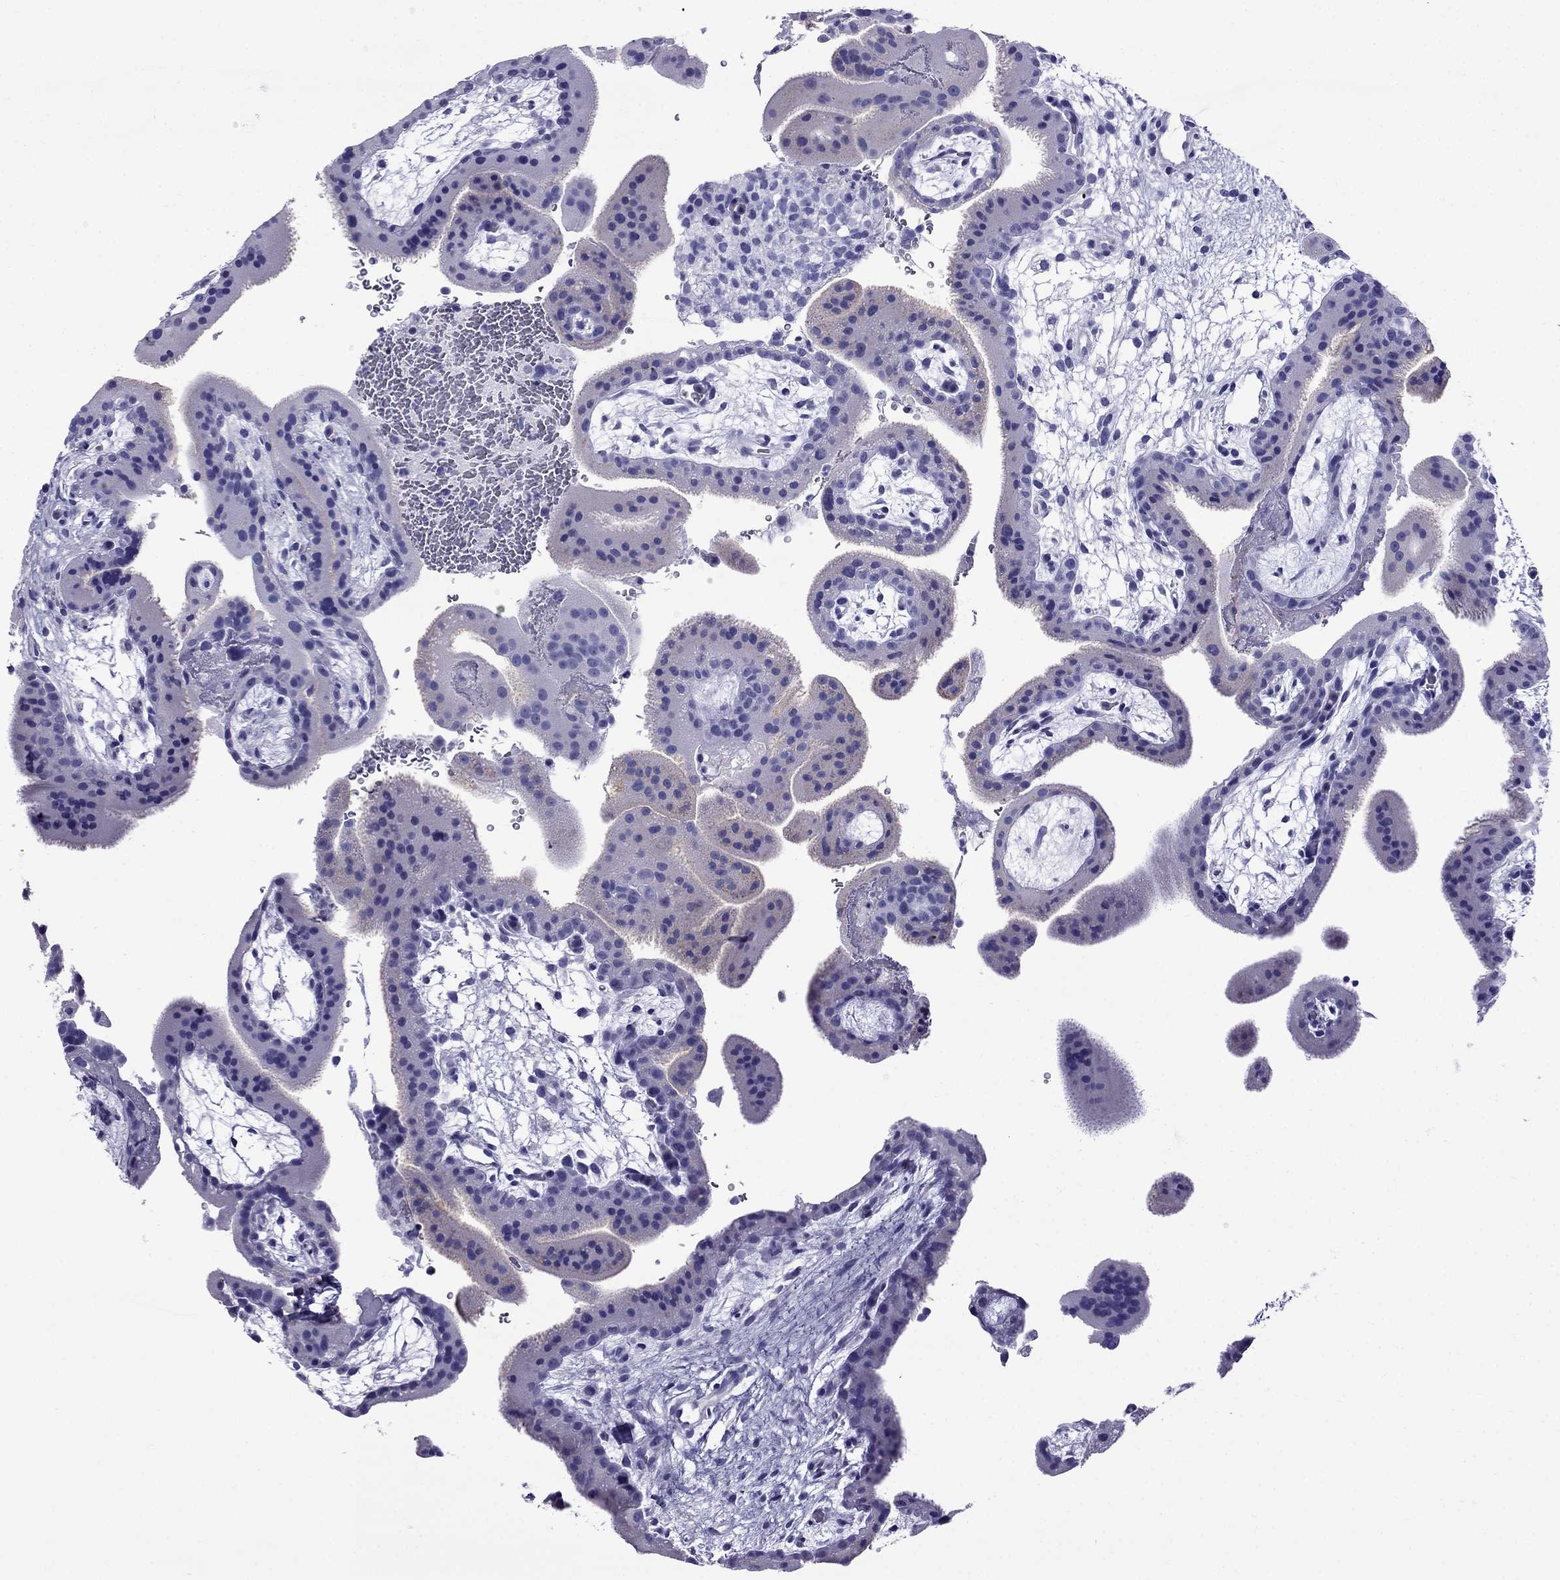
{"staining": {"intensity": "negative", "quantity": "none", "location": "none"}, "tissue": "placenta", "cell_type": "Decidual cells", "image_type": "normal", "snomed": [{"axis": "morphology", "description": "Normal tissue, NOS"}, {"axis": "topography", "description": "Placenta"}], "caption": "Immunohistochemistry (IHC) image of benign placenta: placenta stained with DAB exhibits no significant protein expression in decidual cells. (DAB immunohistochemistry (IHC), high magnification).", "gene": "CRYBA1", "patient": {"sex": "female", "age": 19}}